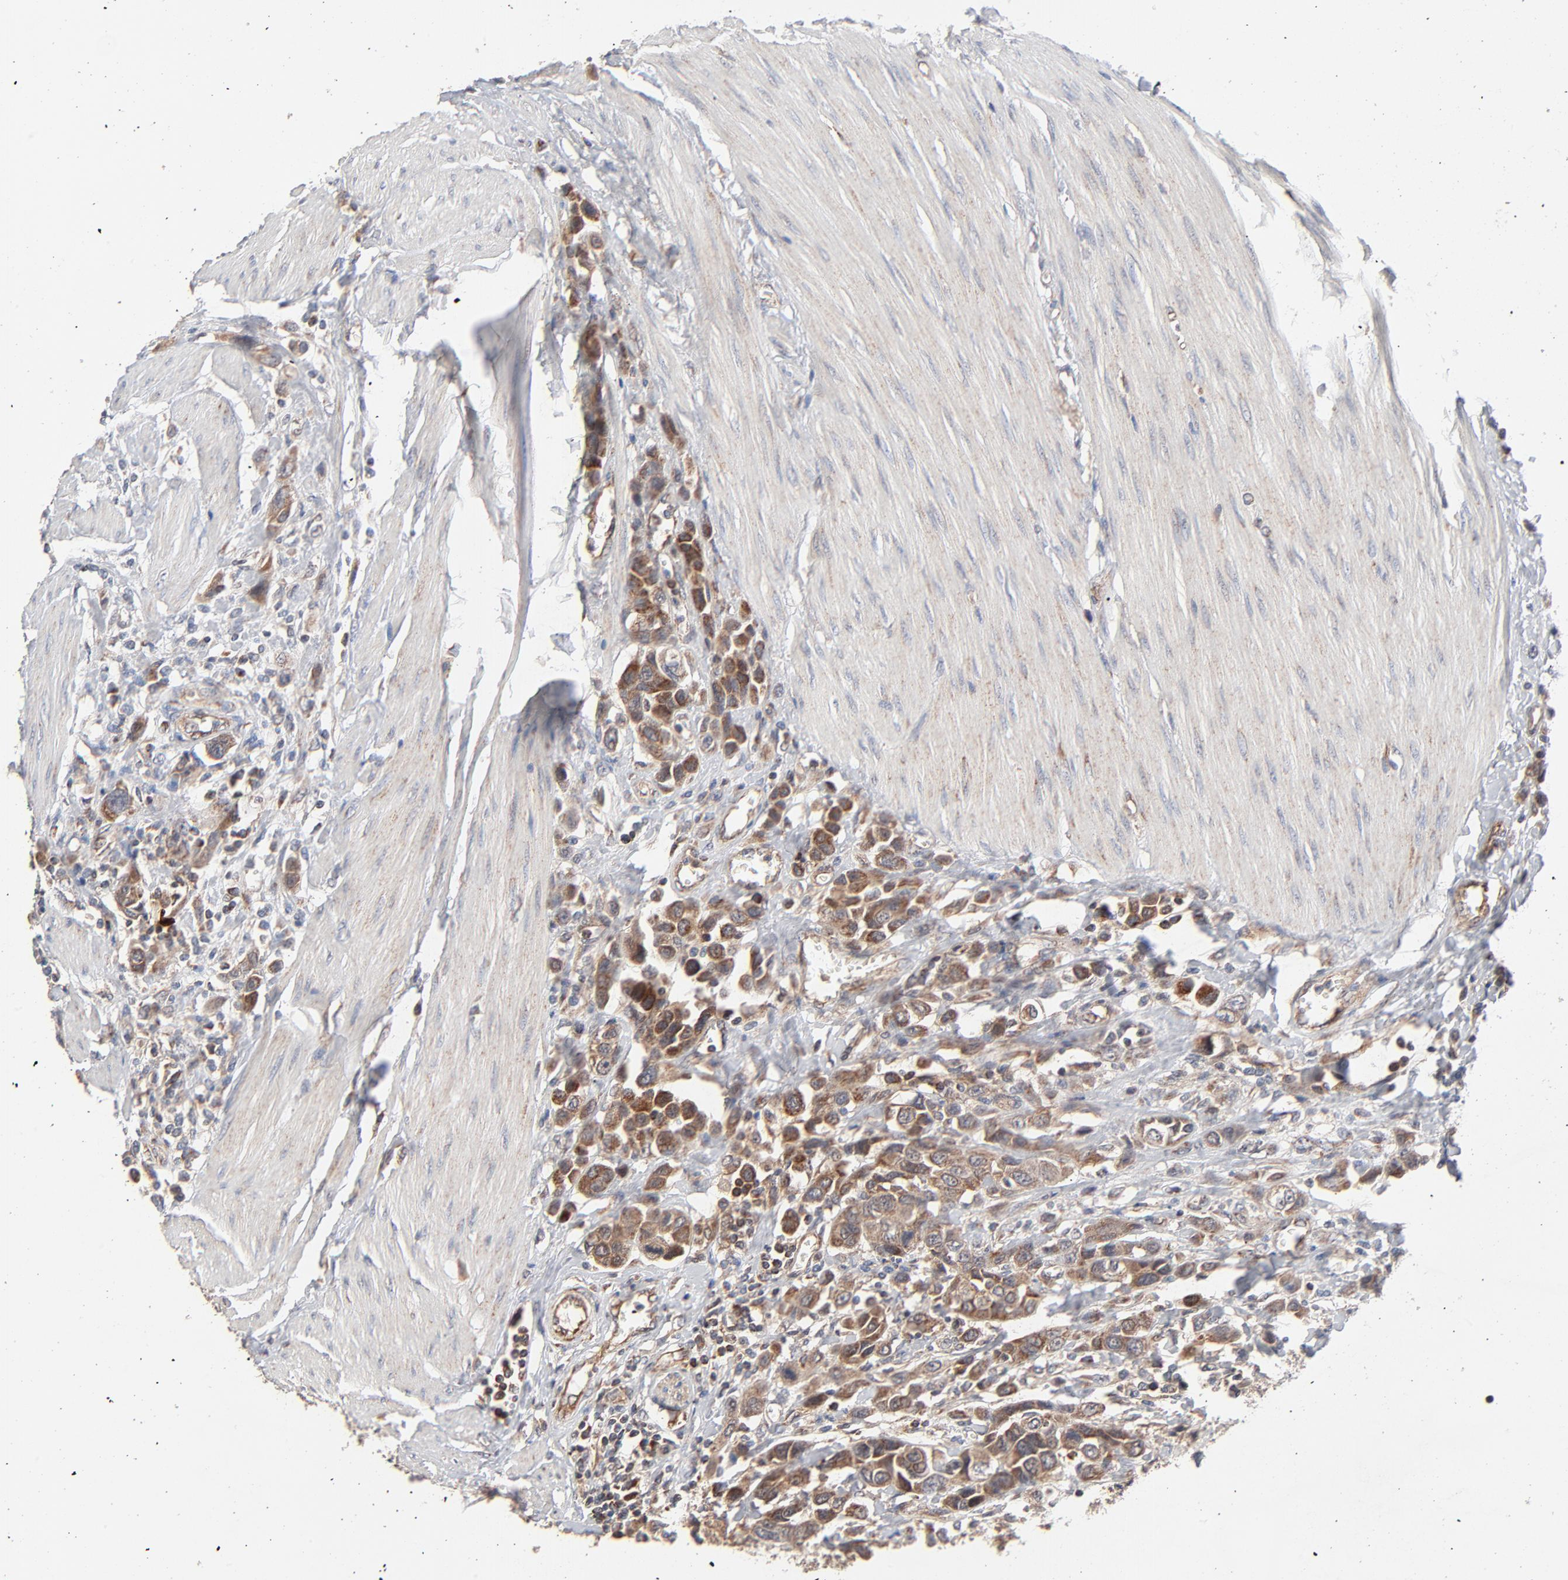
{"staining": {"intensity": "moderate", "quantity": ">75%", "location": "cytoplasmic/membranous"}, "tissue": "urothelial cancer", "cell_type": "Tumor cells", "image_type": "cancer", "snomed": [{"axis": "morphology", "description": "Urothelial carcinoma, High grade"}, {"axis": "topography", "description": "Urinary bladder"}], "caption": "High-grade urothelial carcinoma stained for a protein (brown) exhibits moderate cytoplasmic/membranous positive expression in about >75% of tumor cells.", "gene": "ABLIM3", "patient": {"sex": "male", "age": 50}}